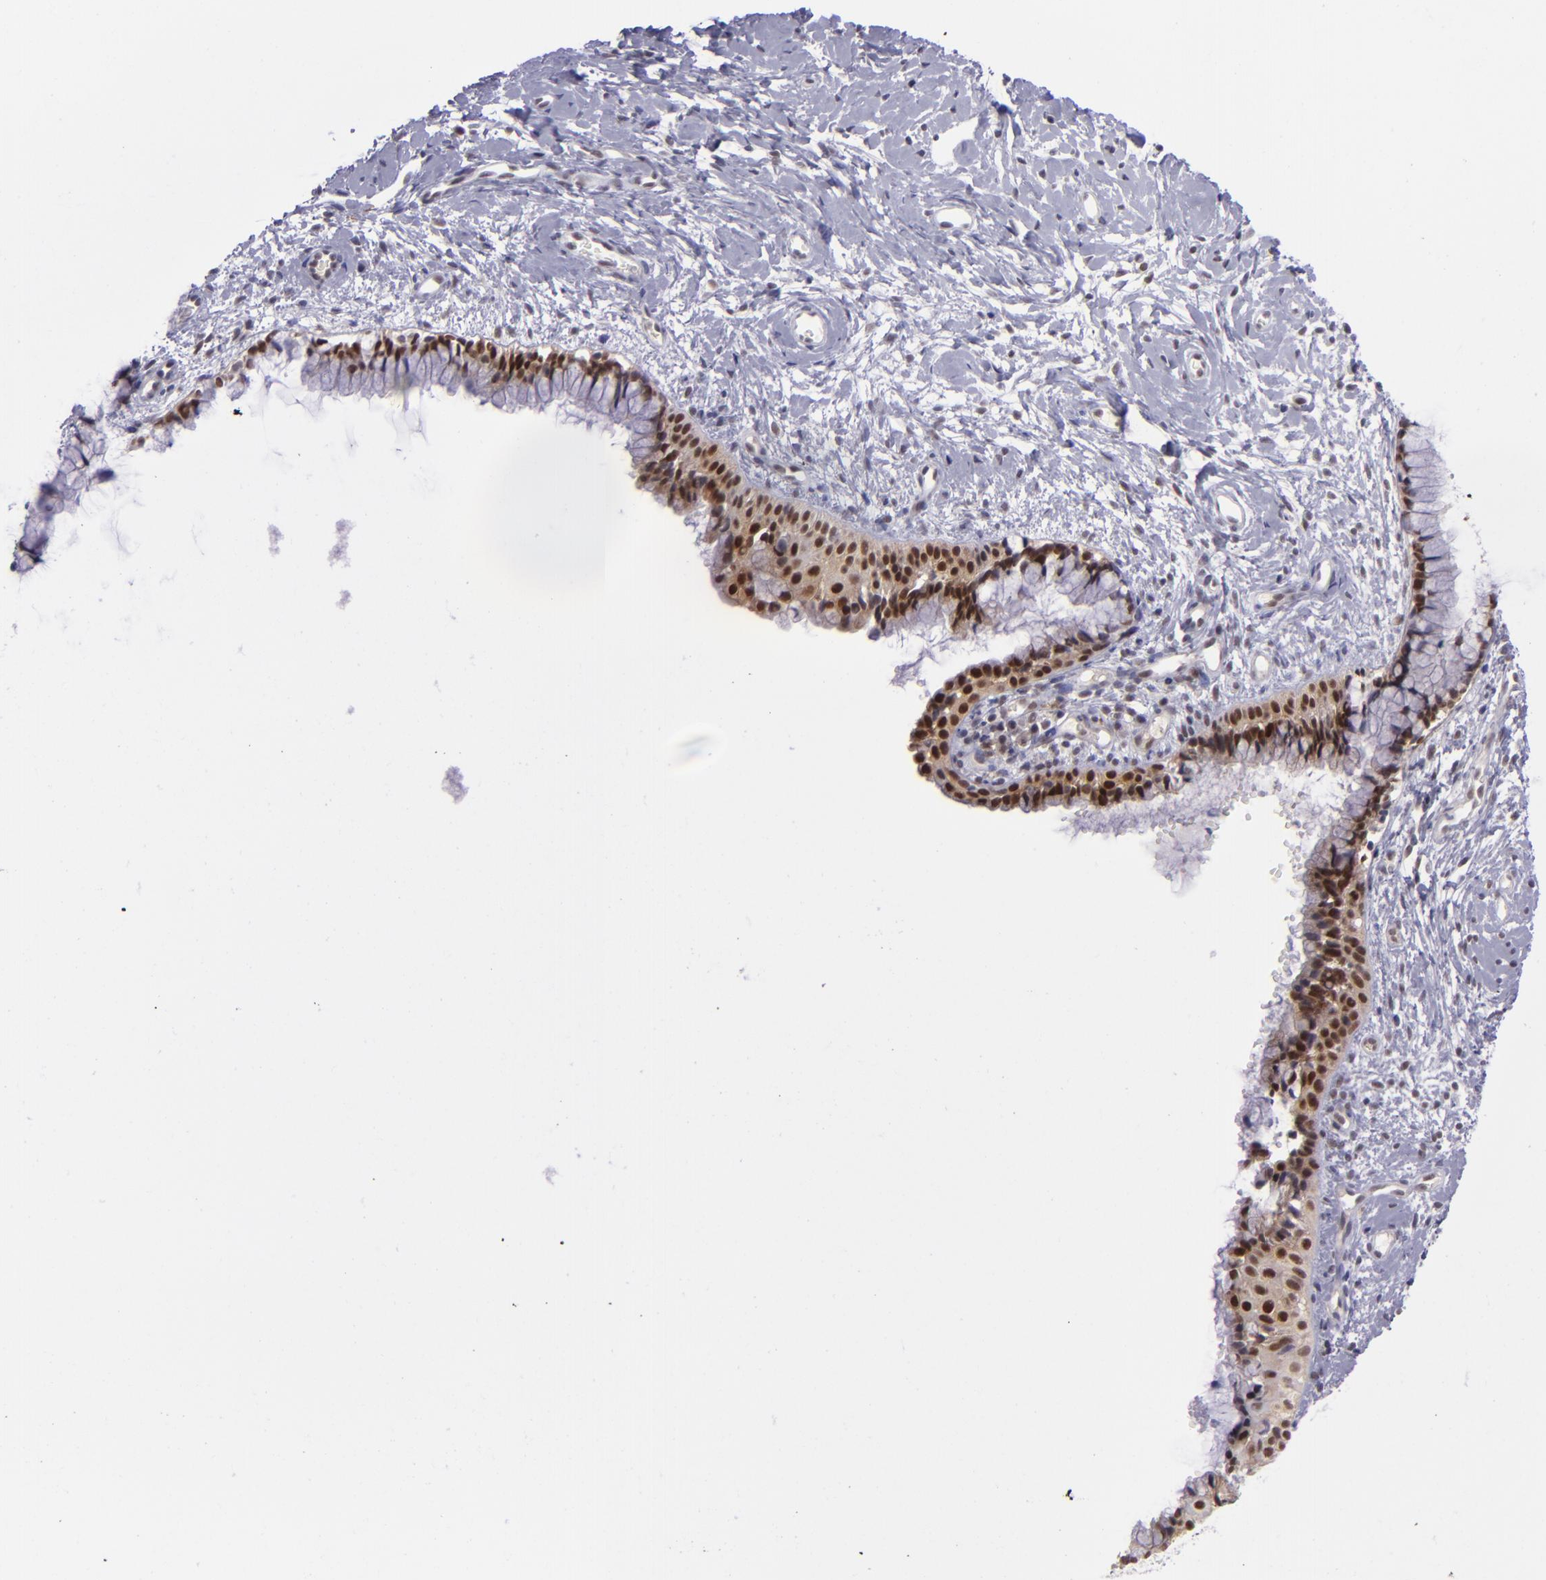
{"staining": {"intensity": "strong", "quantity": ">75%", "location": "nuclear"}, "tissue": "cervix", "cell_type": "Glandular cells", "image_type": "normal", "snomed": [{"axis": "morphology", "description": "Normal tissue, NOS"}, {"axis": "topography", "description": "Cervix"}], "caption": "This histopathology image exhibits immunohistochemistry (IHC) staining of unremarkable human cervix, with high strong nuclear positivity in about >75% of glandular cells.", "gene": "BAG1", "patient": {"sex": "female", "age": 46}}